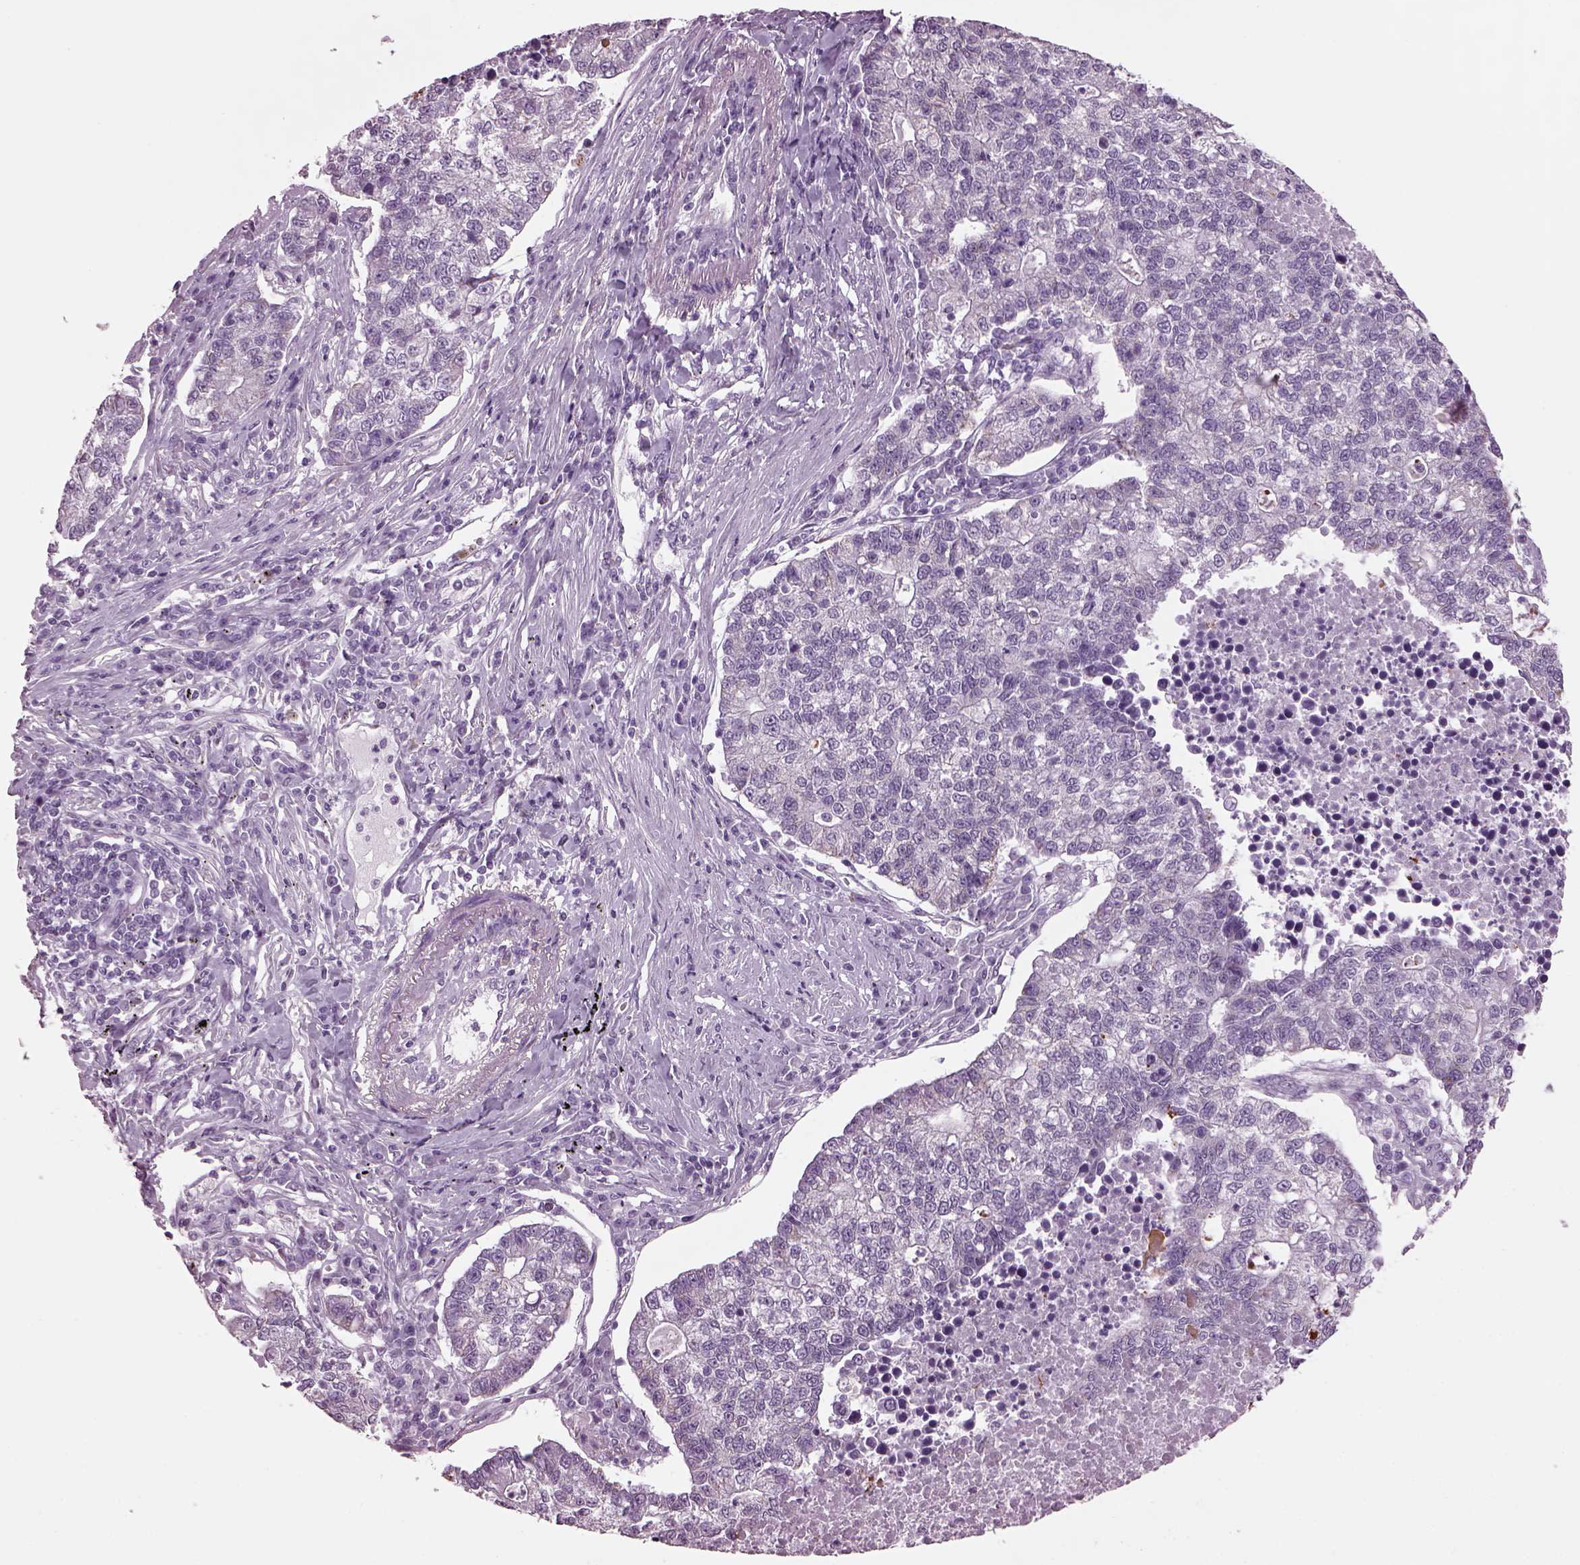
{"staining": {"intensity": "negative", "quantity": "none", "location": "none"}, "tissue": "lung cancer", "cell_type": "Tumor cells", "image_type": "cancer", "snomed": [{"axis": "morphology", "description": "Adenocarcinoma, NOS"}, {"axis": "topography", "description": "Lung"}], "caption": "A high-resolution image shows immunohistochemistry (IHC) staining of lung cancer, which shows no significant expression in tumor cells.", "gene": "PRR9", "patient": {"sex": "male", "age": 57}}